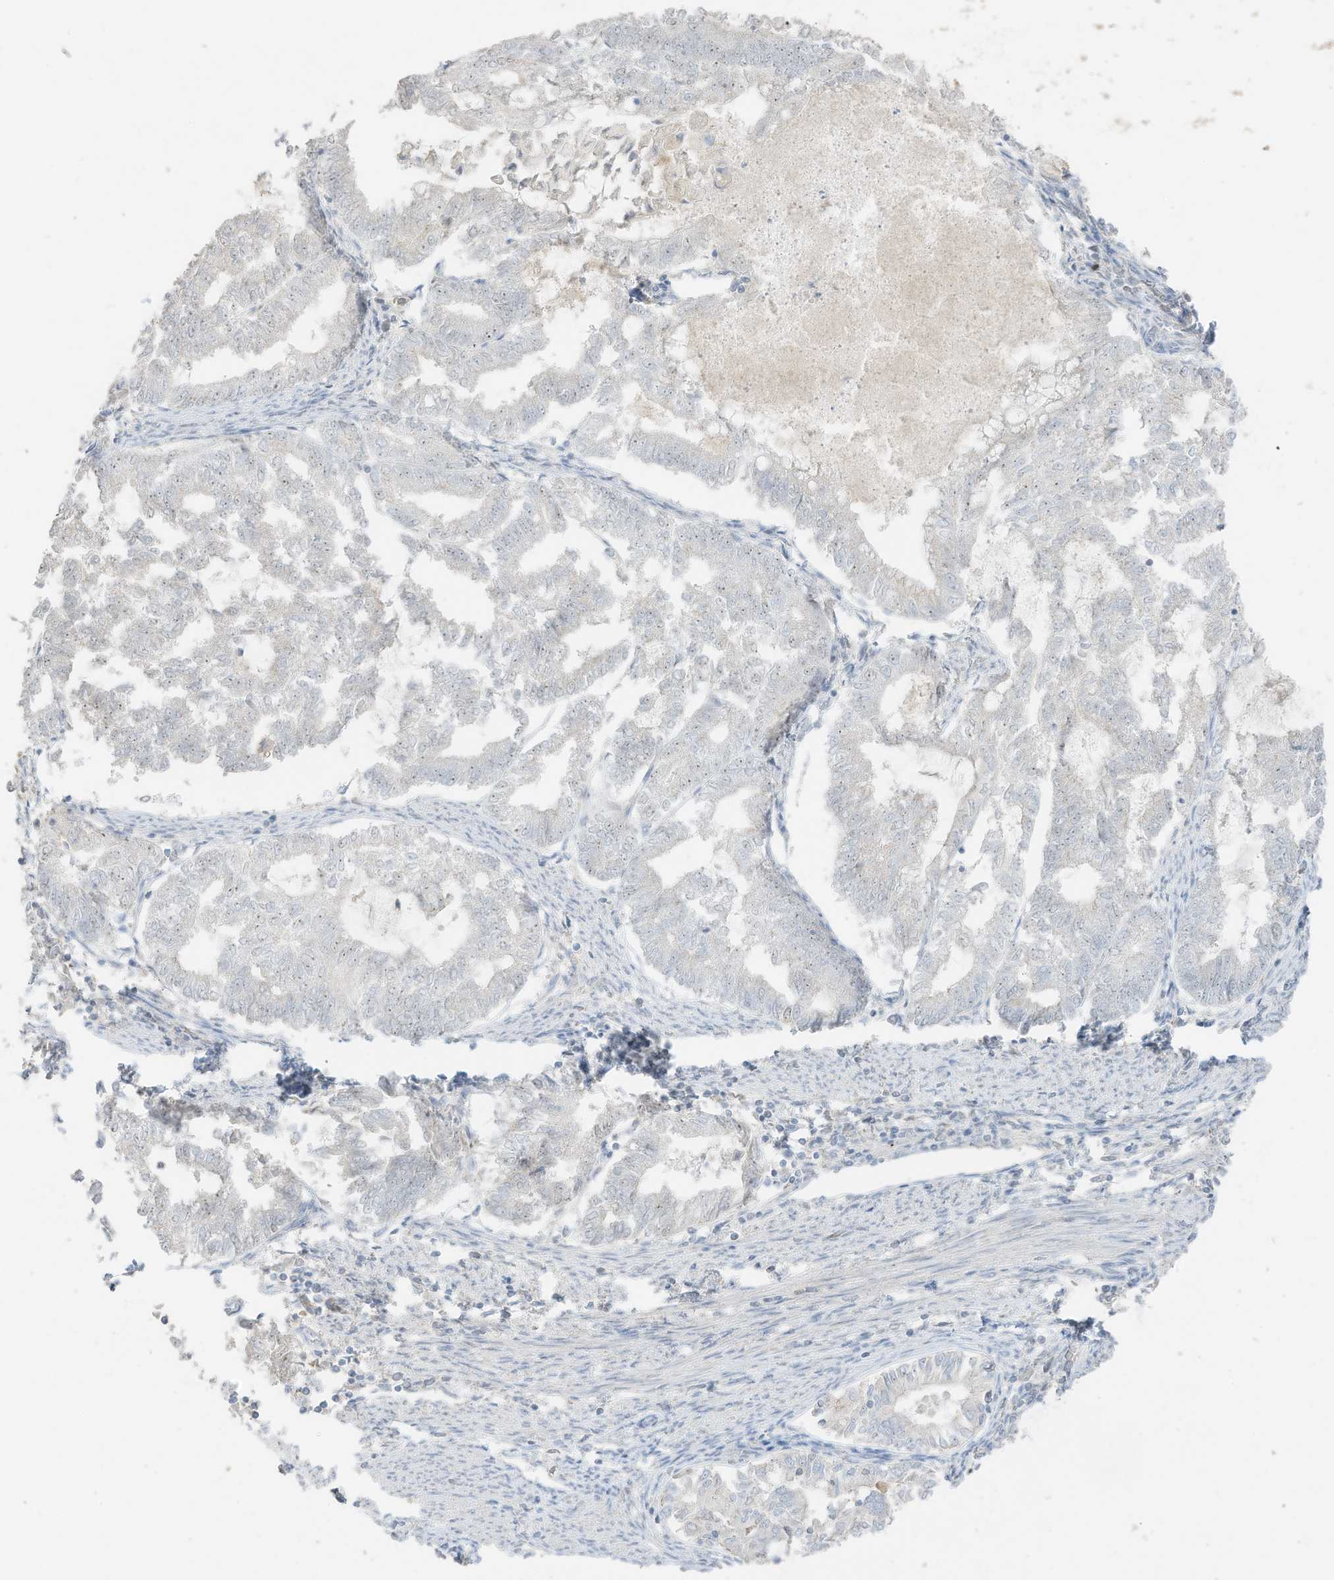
{"staining": {"intensity": "weak", "quantity": "25%-75%", "location": "nuclear"}, "tissue": "endometrial cancer", "cell_type": "Tumor cells", "image_type": "cancer", "snomed": [{"axis": "morphology", "description": "Adenocarcinoma, NOS"}, {"axis": "topography", "description": "Endometrium"}], "caption": "Immunohistochemical staining of human endometrial adenocarcinoma shows low levels of weak nuclear expression in about 25%-75% of tumor cells.", "gene": "ZBTB41", "patient": {"sex": "female", "age": 79}}